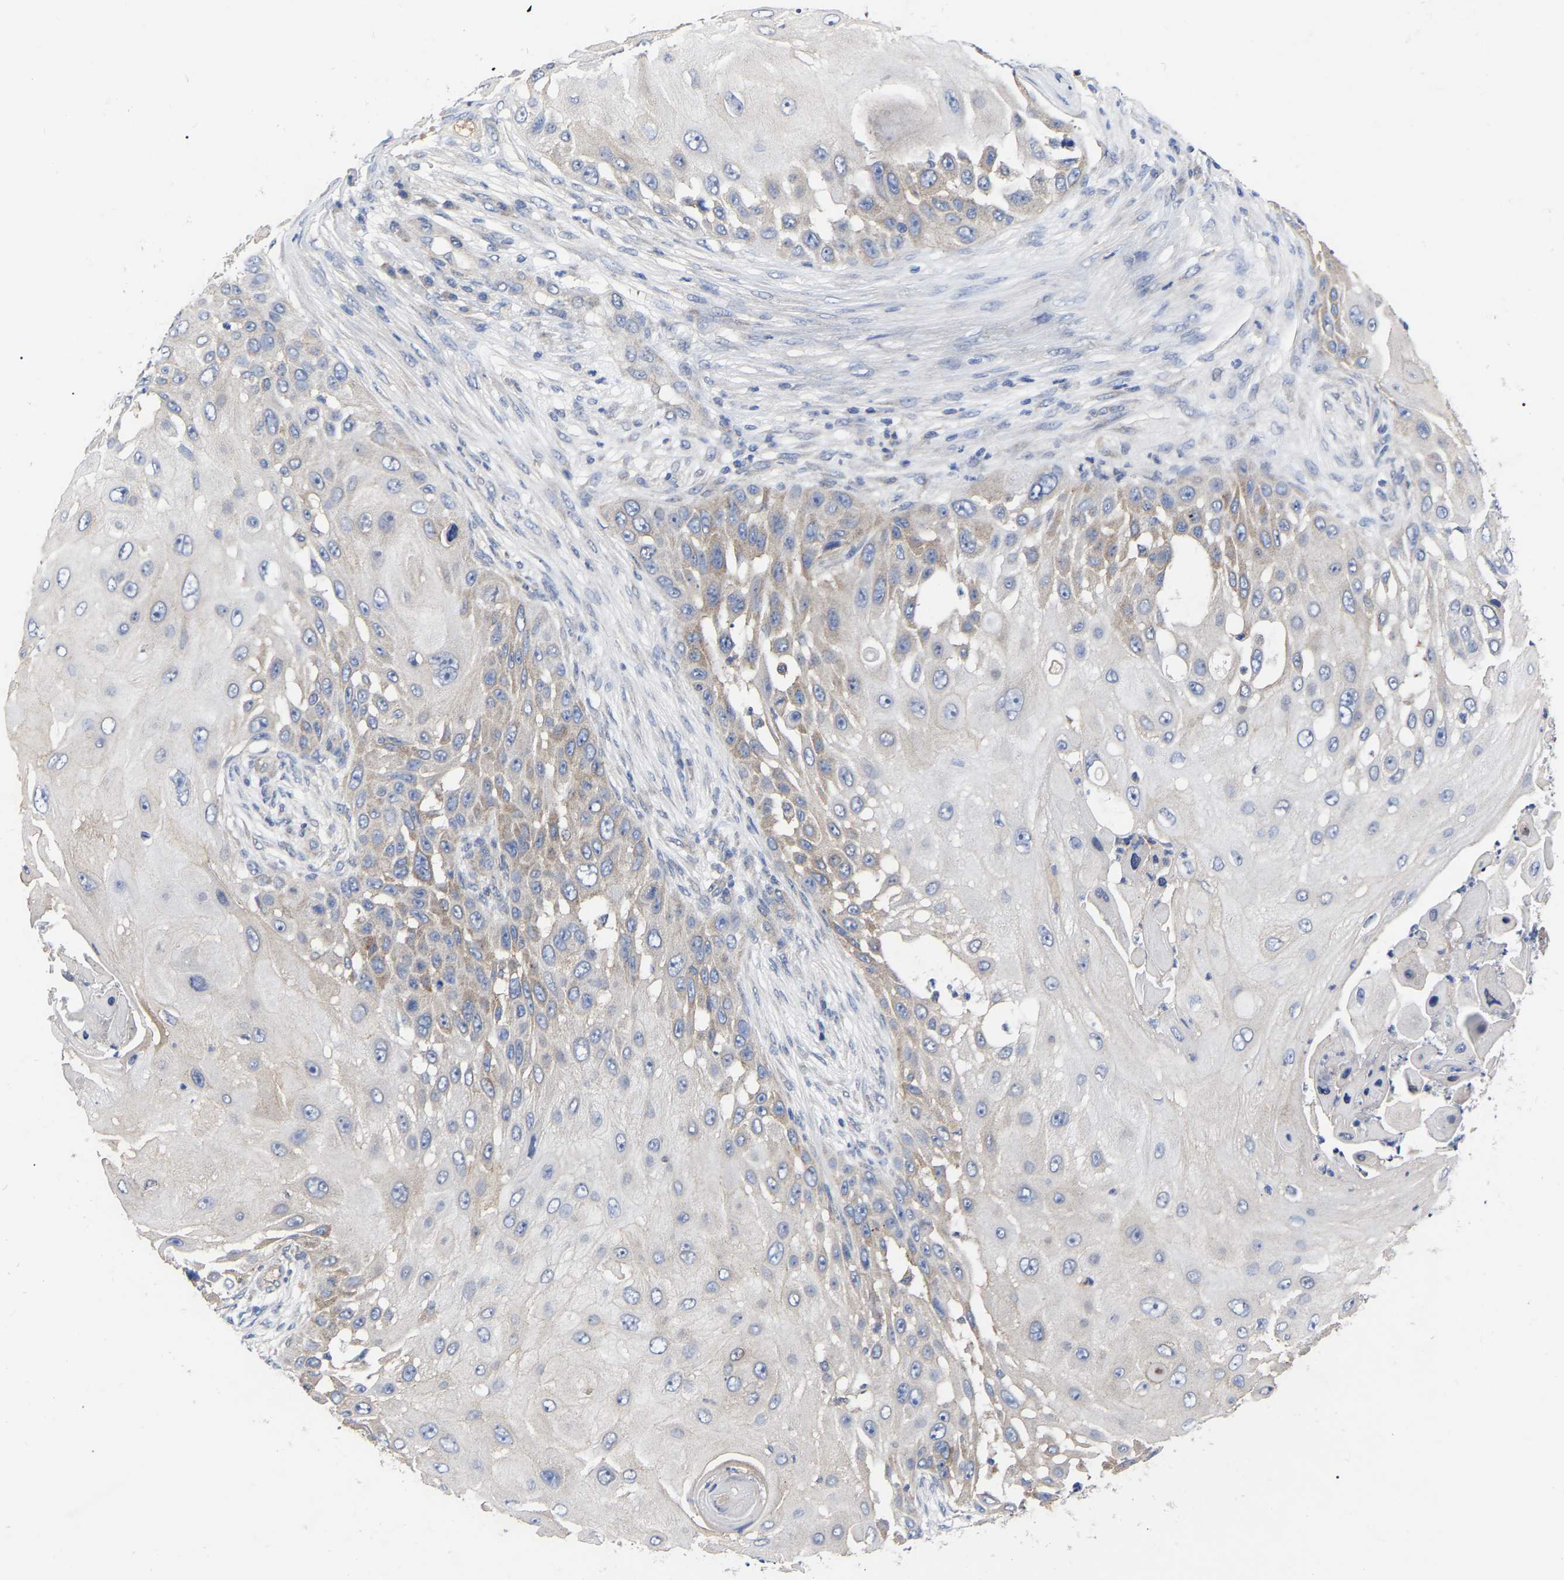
{"staining": {"intensity": "weak", "quantity": "<25%", "location": "cytoplasmic/membranous"}, "tissue": "skin cancer", "cell_type": "Tumor cells", "image_type": "cancer", "snomed": [{"axis": "morphology", "description": "Squamous cell carcinoma, NOS"}, {"axis": "topography", "description": "Skin"}], "caption": "Immunohistochemical staining of skin cancer exhibits no significant staining in tumor cells. The staining was performed using DAB (3,3'-diaminobenzidine) to visualize the protein expression in brown, while the nuclei were stained in blue with hematoxylin (Magnification: 20x).", "gene": "TCP1", "patient": {"sex": "female", "age": 44}}